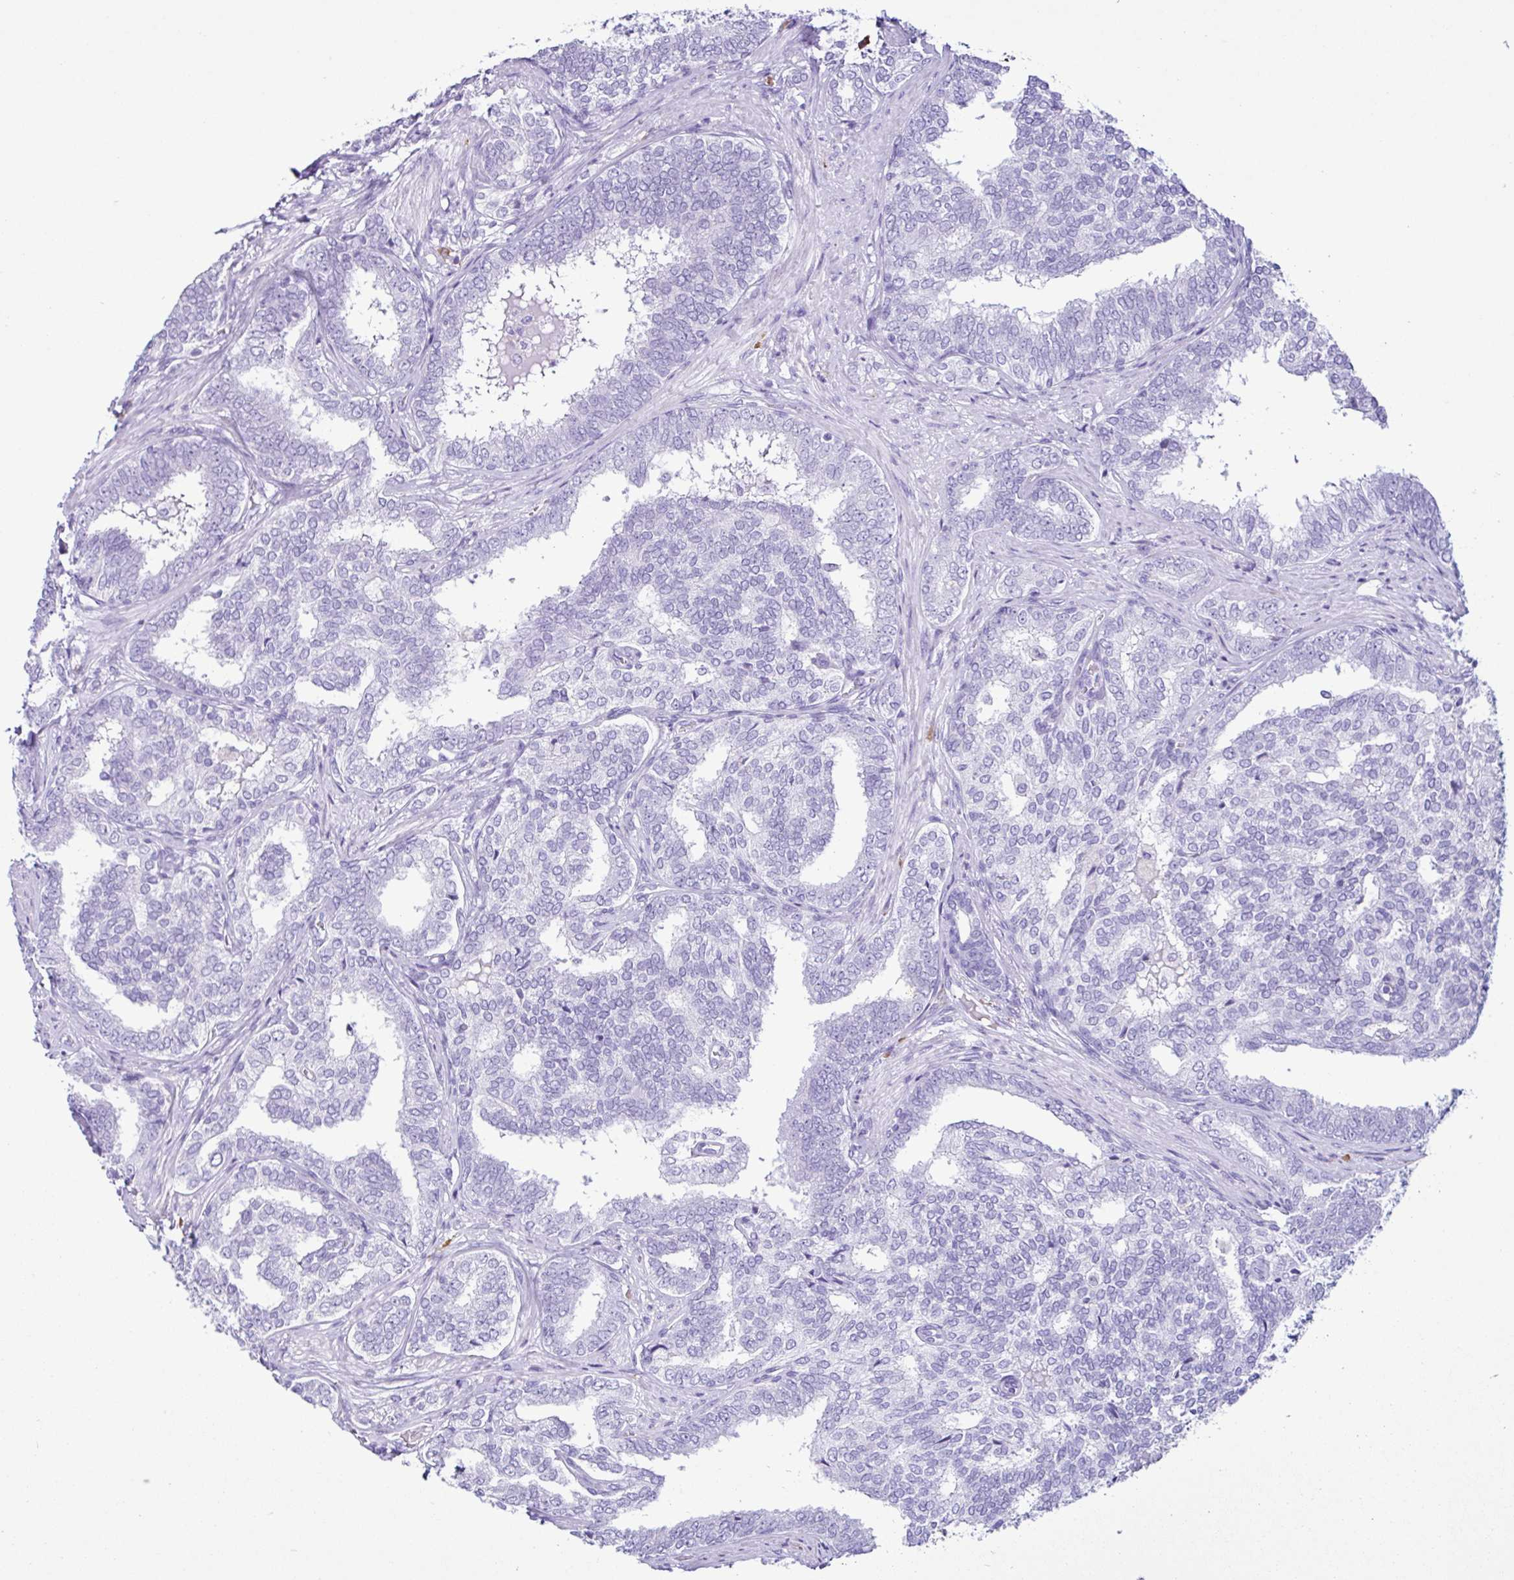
{"staining": {"intensity": "negative", "quantity": "none", "location": "none"}, "tissue": "prostate cancer", "cell_type": "Tumor cells", "image_type": "cancer", "snomed": [{"axis": "morphology", "description": "Adenocarcinoma, High grade"}, {"axis": "topography", "description": "Prostate"}], "caption": "Immunohistochemistry image of human prostate cancer (adenocarcinoma (high-grade)) stained for a protein (brown), which demonstrates no staining in tumor cells.", "gene": "PIGF", "patient": {"sex": "male", "age": 72}}